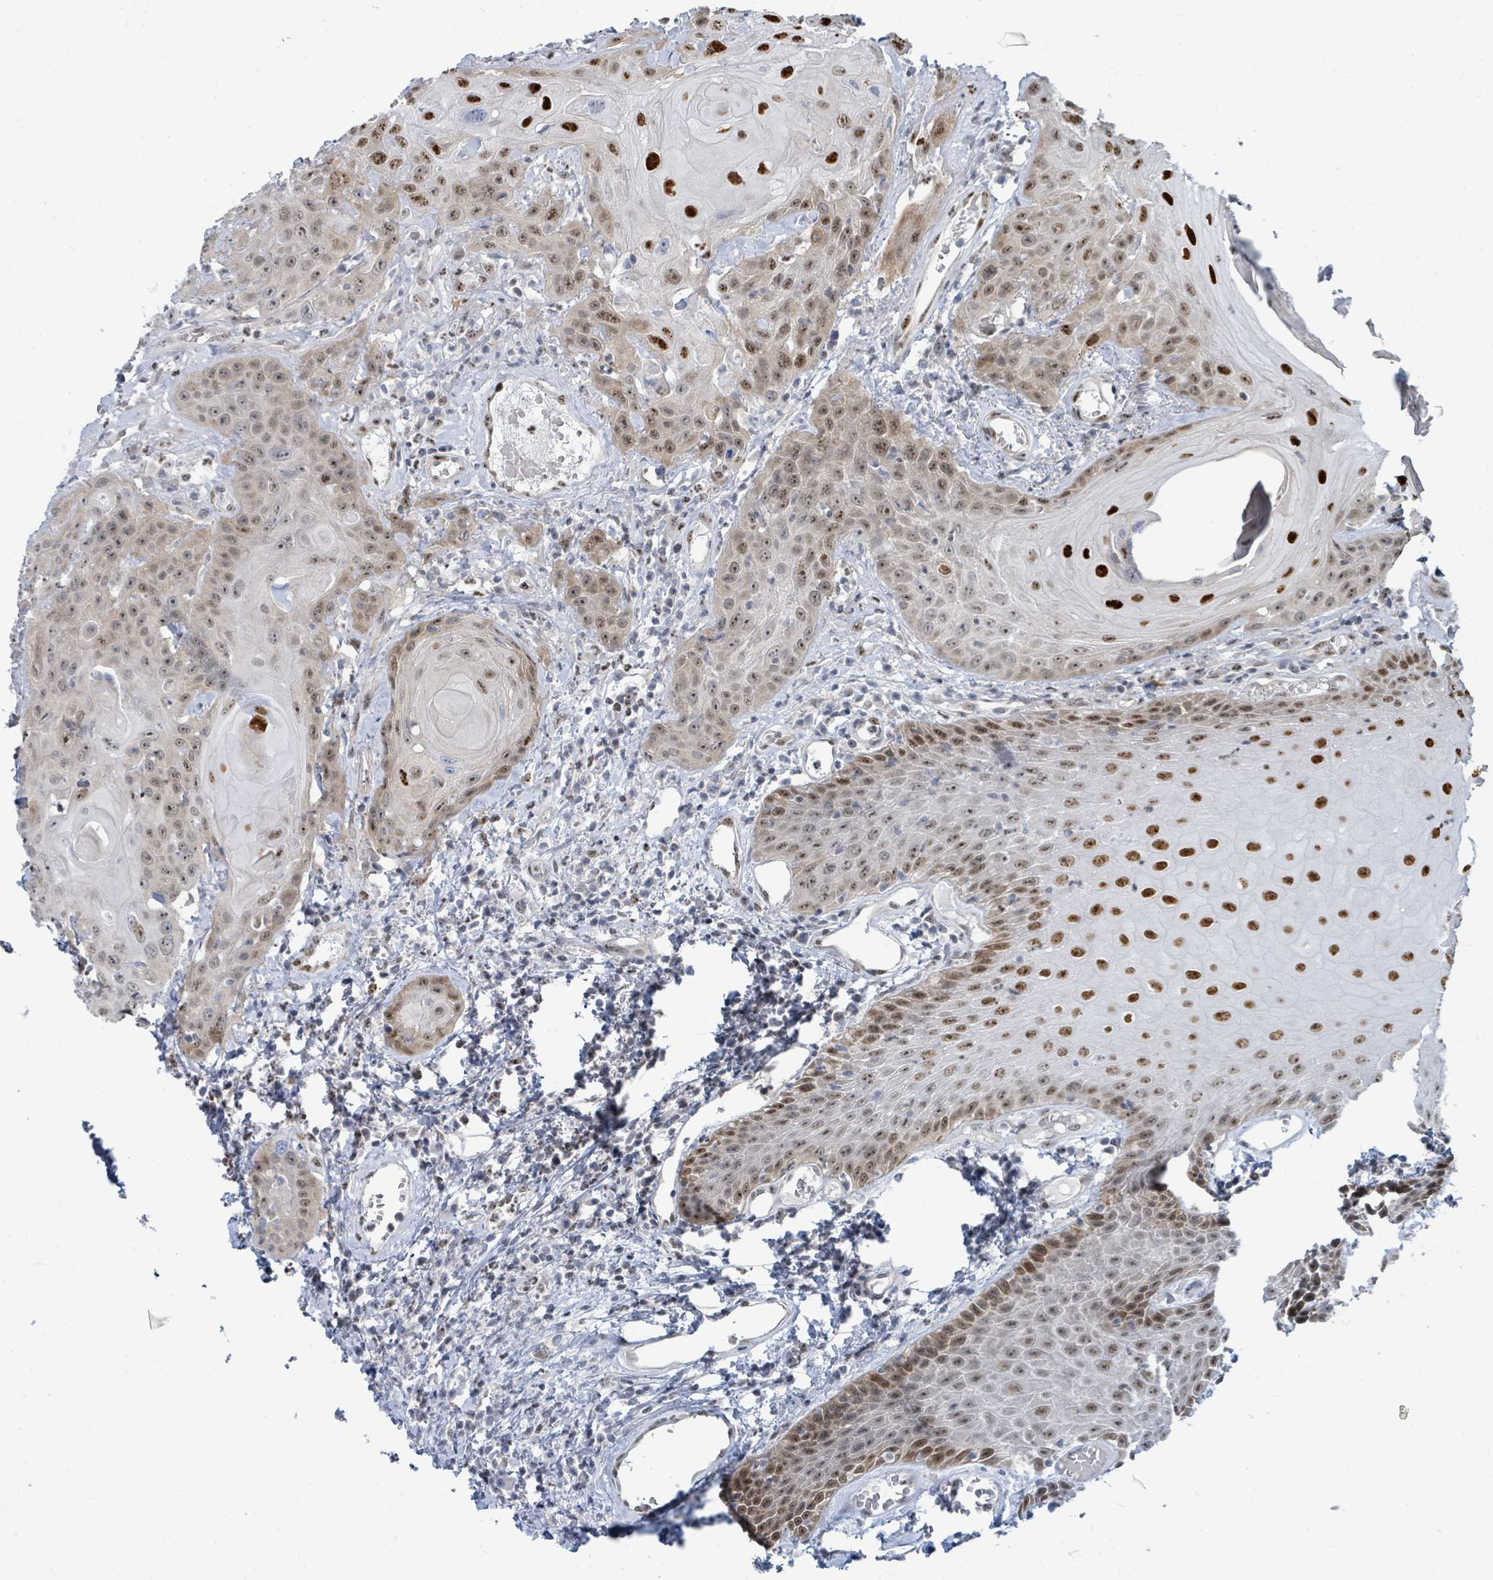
{"staining": {"intensity": "moderate", "quantity": "25%-75%", "location": "nuclear"}, "tissue": "head and neck cancer", "cell_type": "Tumor cells", "image_type": "cancer", "snomed": [{"axis": "morphology", "description": "Squamous cell carcinoma, NOS"}, {"axis": "topography", "description": "Head-Neck"}], "caption": "Moderate nuclear protein expression is identified in about 25%-75% of tumor cells in head and neck cancer (squamous cell carcinoma).", "gene": "SUMO4", "patient": {"sex": "female", "age": 59}}